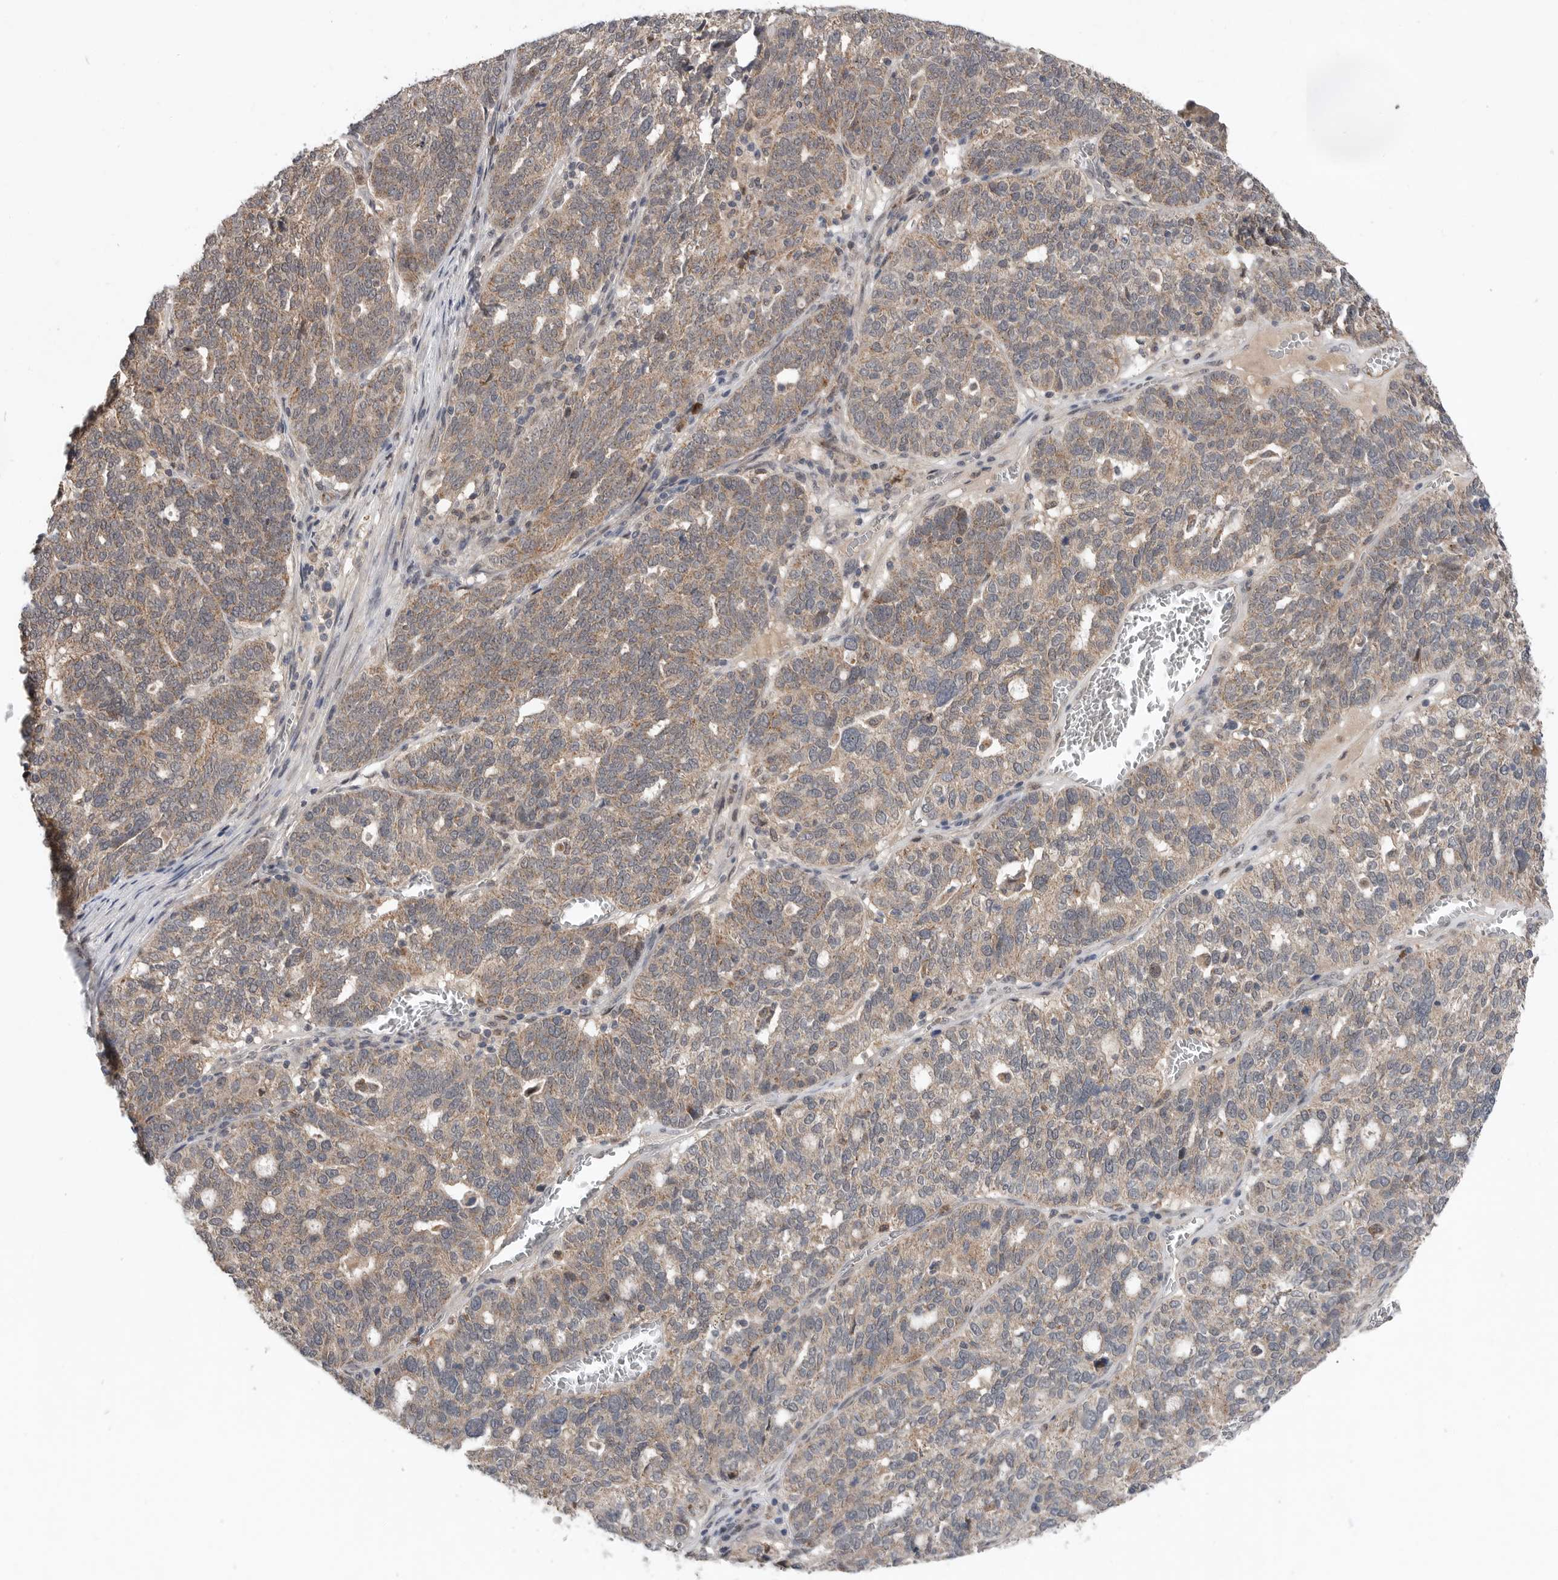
{"staining": {"intensity": "weak", "quantity": ">75%", "location": "cytoplasmic/membranous"}, "tissue": "ovarian cancer", "cell_type": "Tumor cells", "image_type": "cancer", "snomed": [{"axis": "morphology", "description": "Cystadenocarcinoma, serous, NOS"}, {"axis": "topography", "description": "Ovary"}], "caption": "Protein staining of serous cystadenocarcinoma (ovarian) tissue demonstrates weak cytoplasmic/membranous expression in approximately >75% of tumor cells.", "gene": "SCP2", "patient": {"sex": "female", "age": 59}}